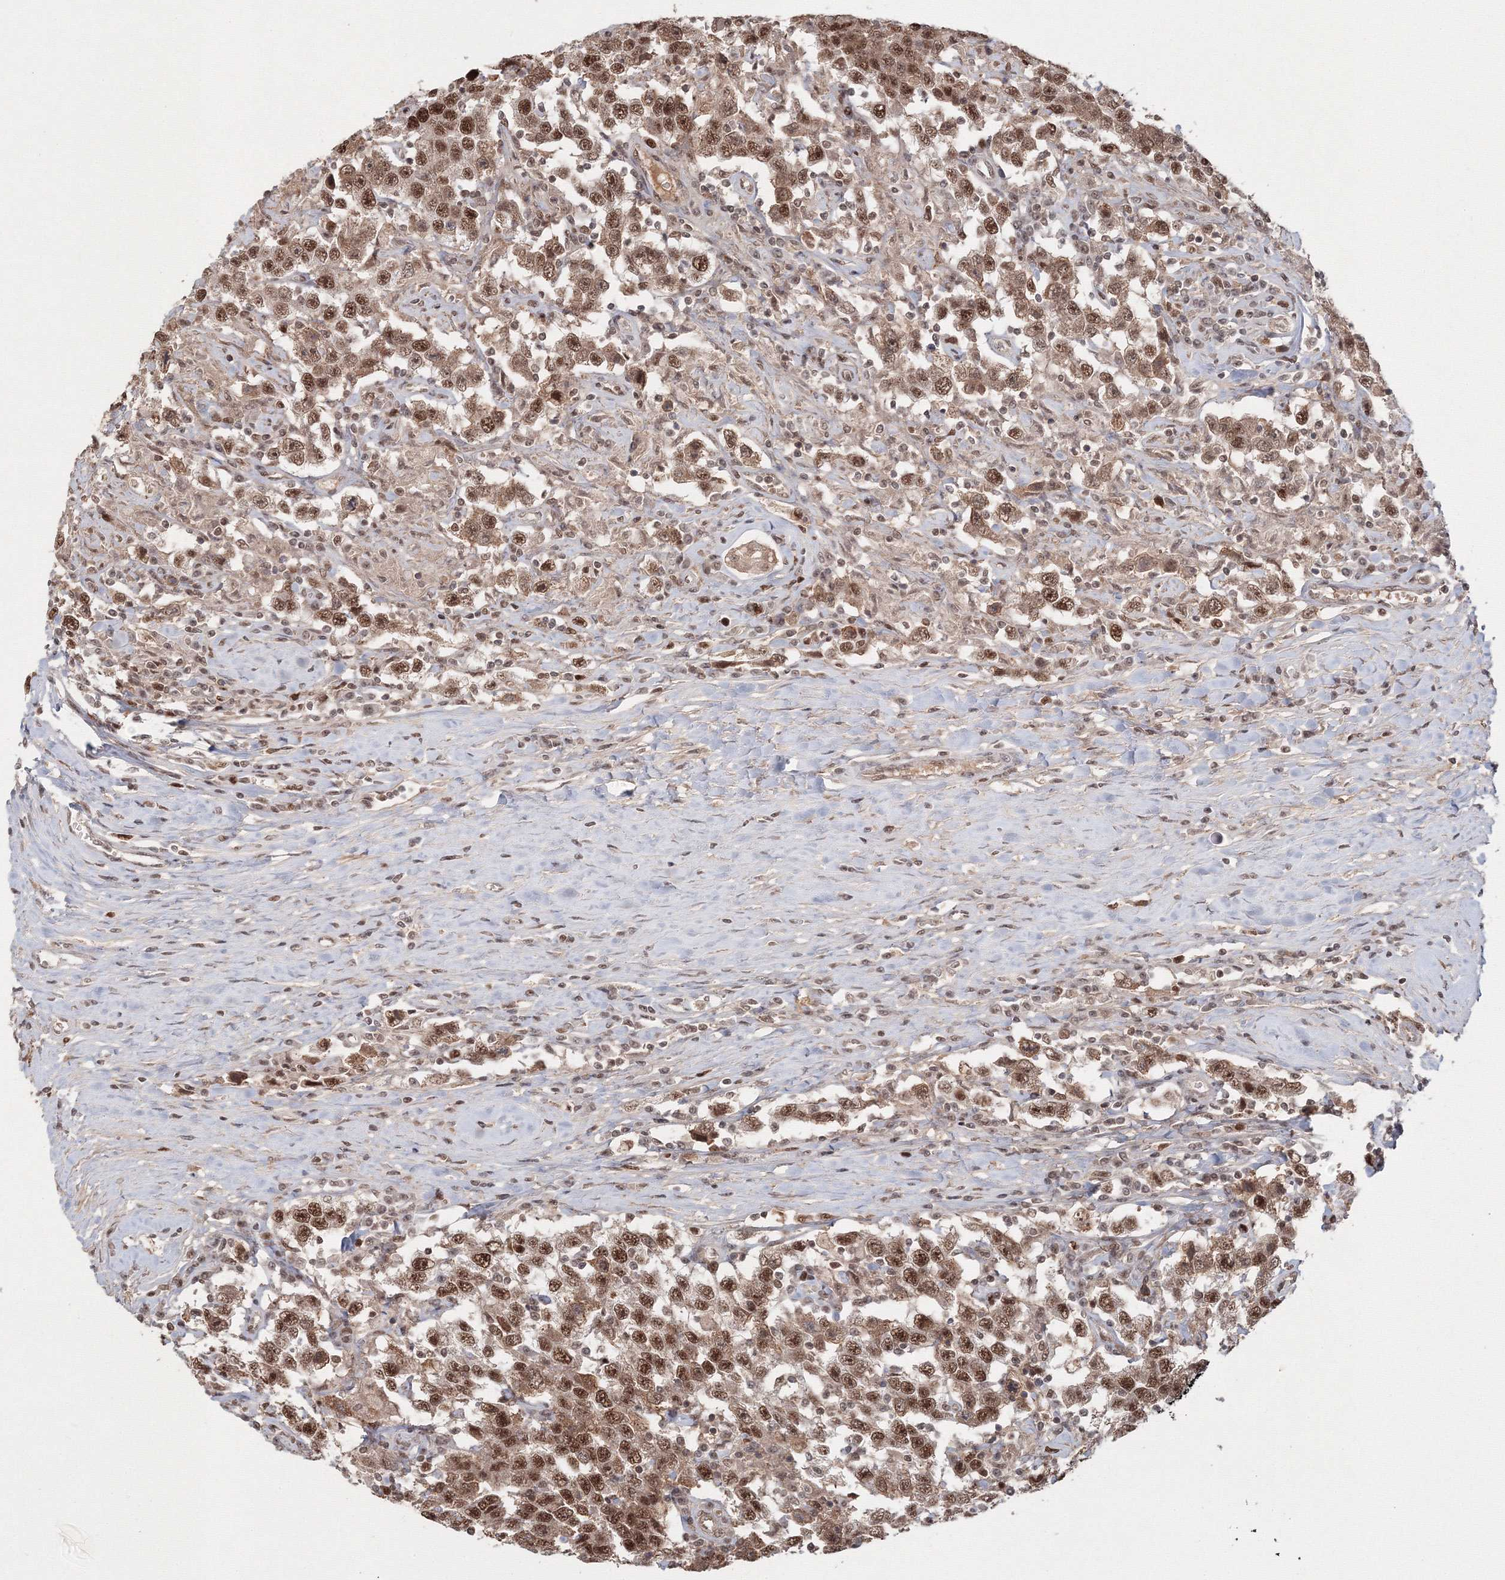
{"staining": {"intensity": "strong", "quantity": "25%-75%", "location": "nuclear"}, "tissue": "testis cancer", "cell_type": "Tumor cells", "image_type": "cancer", "snomed": [{"axis": "morphology", "description": "Seminoma, NOS"}, {"axis": "topography", "description": "Testis"}], "caption": "A micrograph of human testis cancer (seminoma) stained for a protein demonstrates strong nuclear brown staining in tumor cells. (DAB (3,3'-diaminobenzidine) IHC with brightfield microscopy, high magnification).", "gene": "IWS1", "patient": {"sex": "male", "age": 41}}